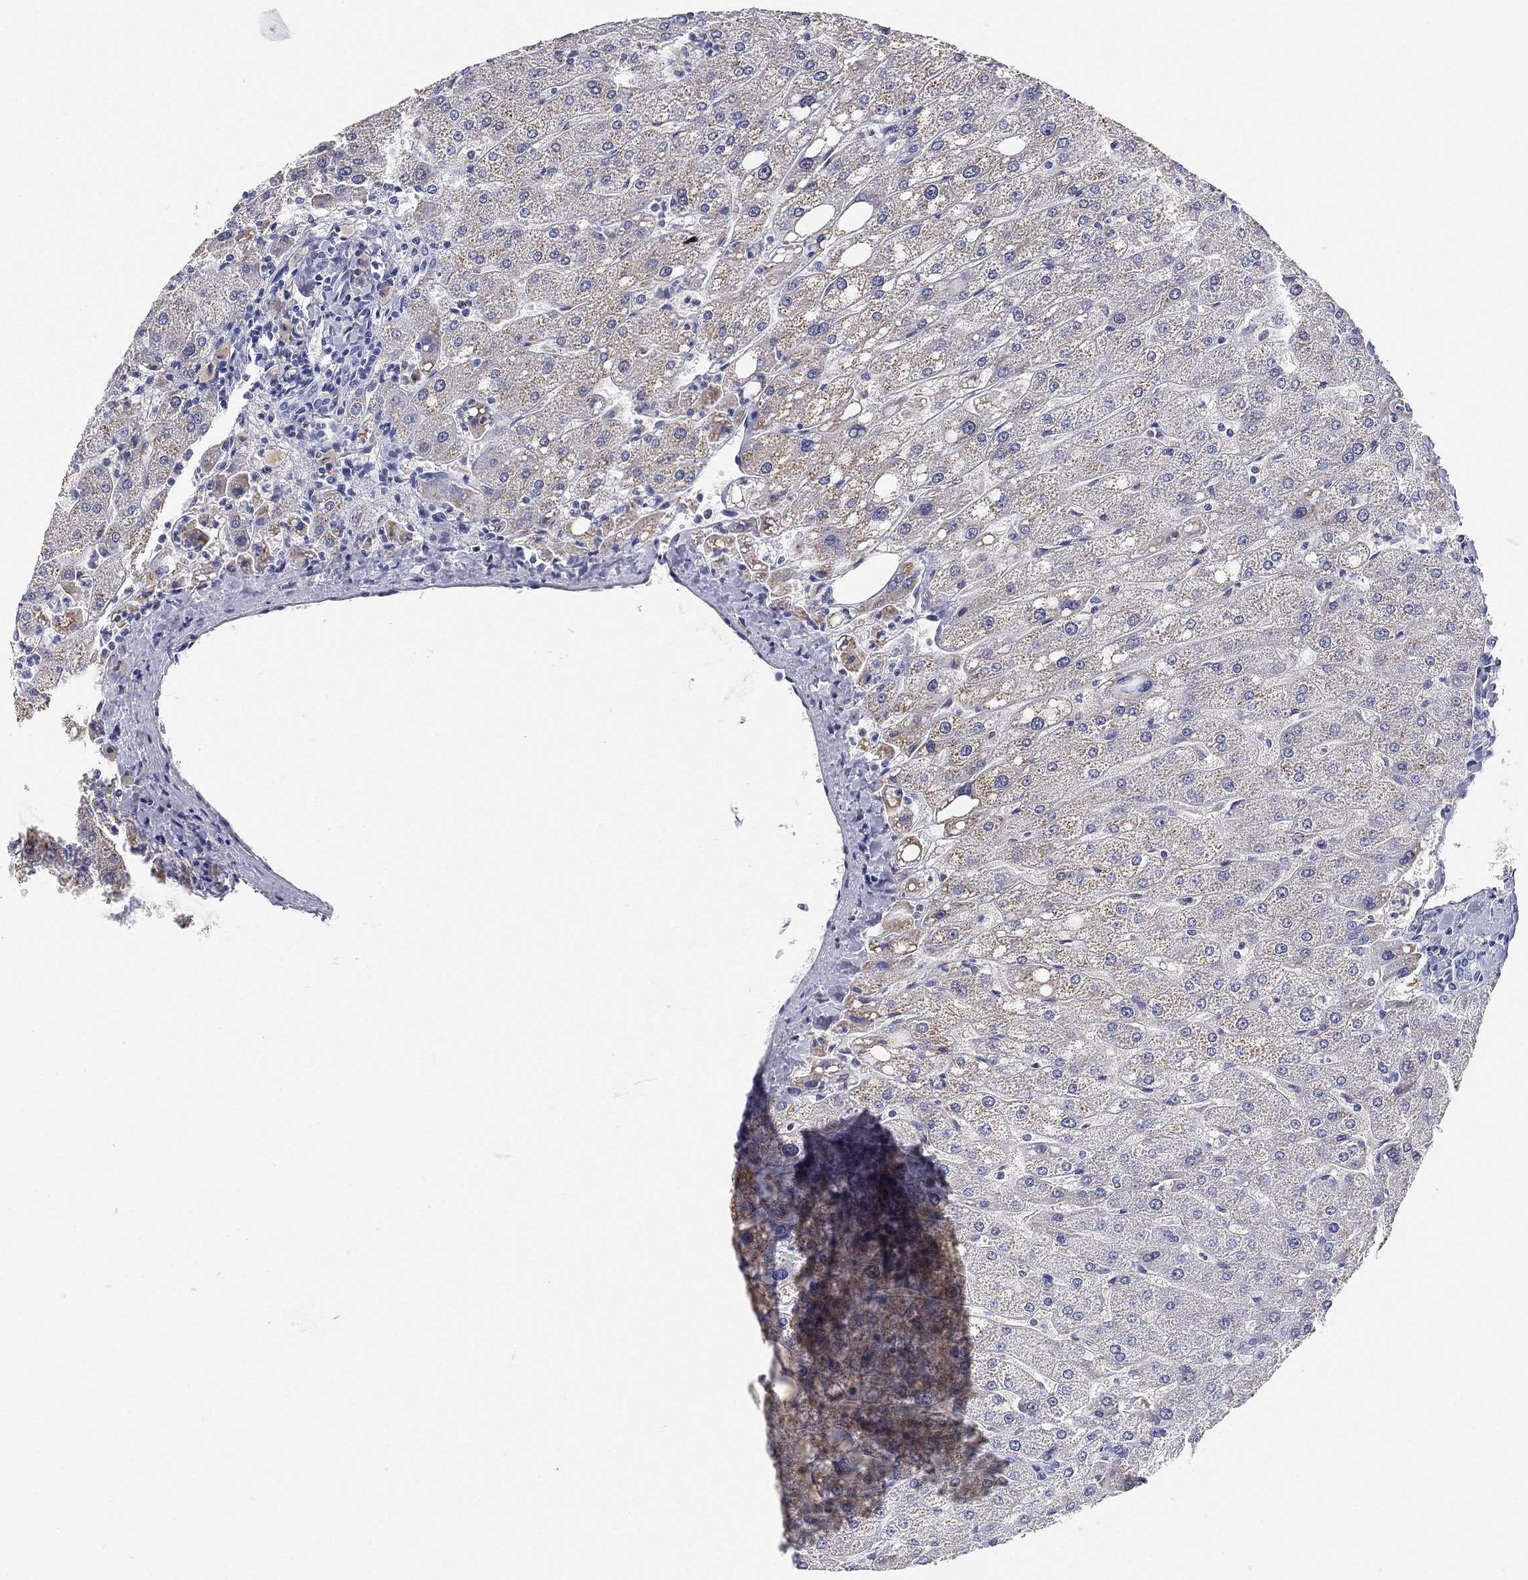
{"staining": {"intensity": "negative", "quantity": "none", "location": "none"}, "tissue": "liver", "cell_type": "Cholangiocytes", "image_type": "normal", "snomed": [{"axis": "morphology", "description": "Normal tissue, NOS"}, {"axis": "topography", "description": "Liver"}], "caption": "Liver was stained to show a protein in brown. There is no significant expression in cholangiocytes. (Immunohistochemistry, brightfield microscopy, high magnification).", "gene": "GPR61", "patient": {"sex": "male", "age": 67}}